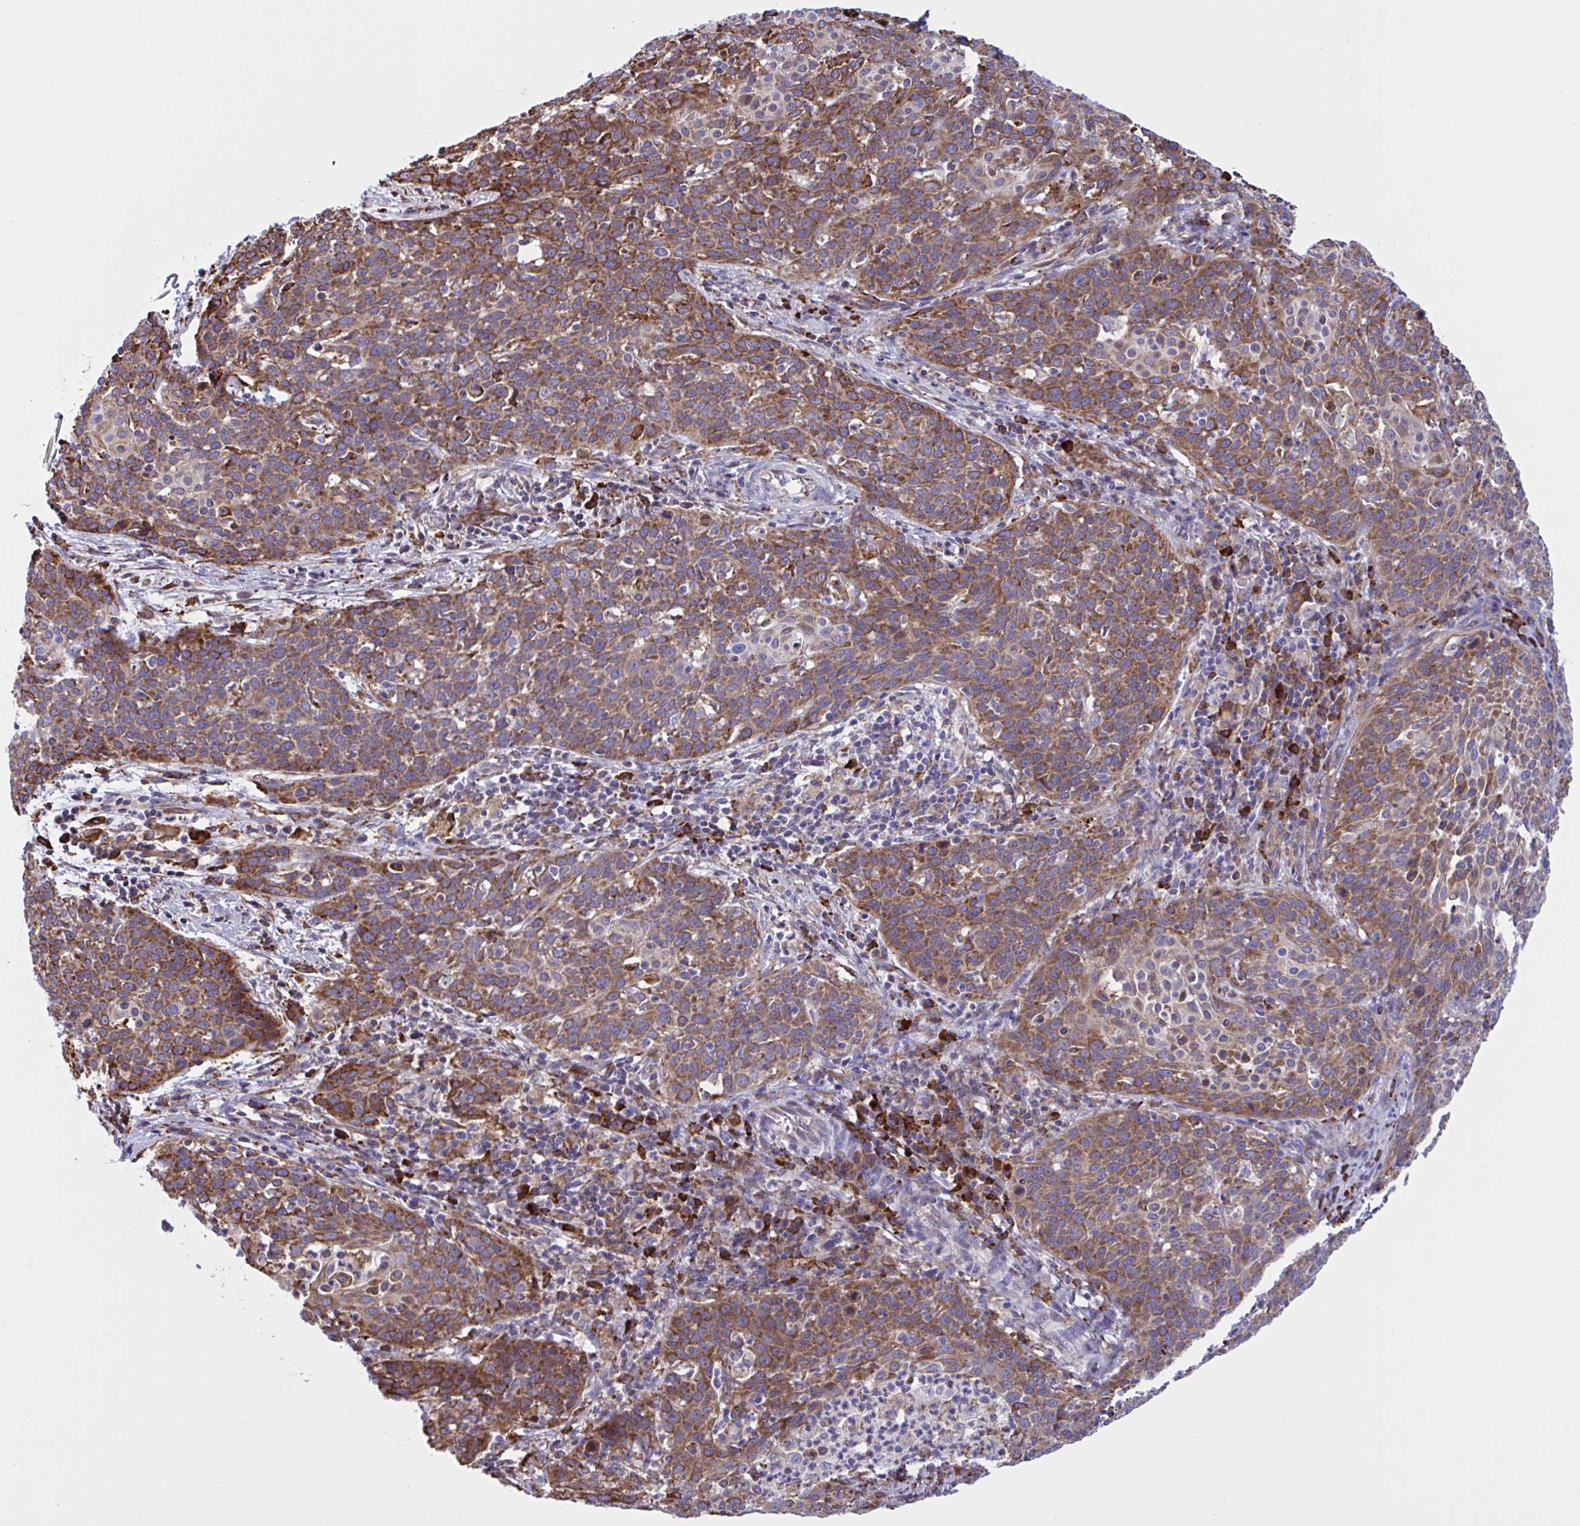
{"staining": {"intensity": "moderate", "quantity": ">75%", "location": "cytoplasmic/membranous"}, "tissue": "cervical cancer", "cell_type": "Tumor cells", "image_type": "cancer", "snomed": [{"axis": "morphology", "description": "Squamous cell carcinoma, NOS"}, {"axis": "topography", "description": "Cervix"}], "caption": "The immunohistochemical stain labels moderate cytoplasmic/membranous expression in tumor cells of cervical cancer tissue.", "gene": "PEAK3", "patient": {"sex": "female", "age": 38}}